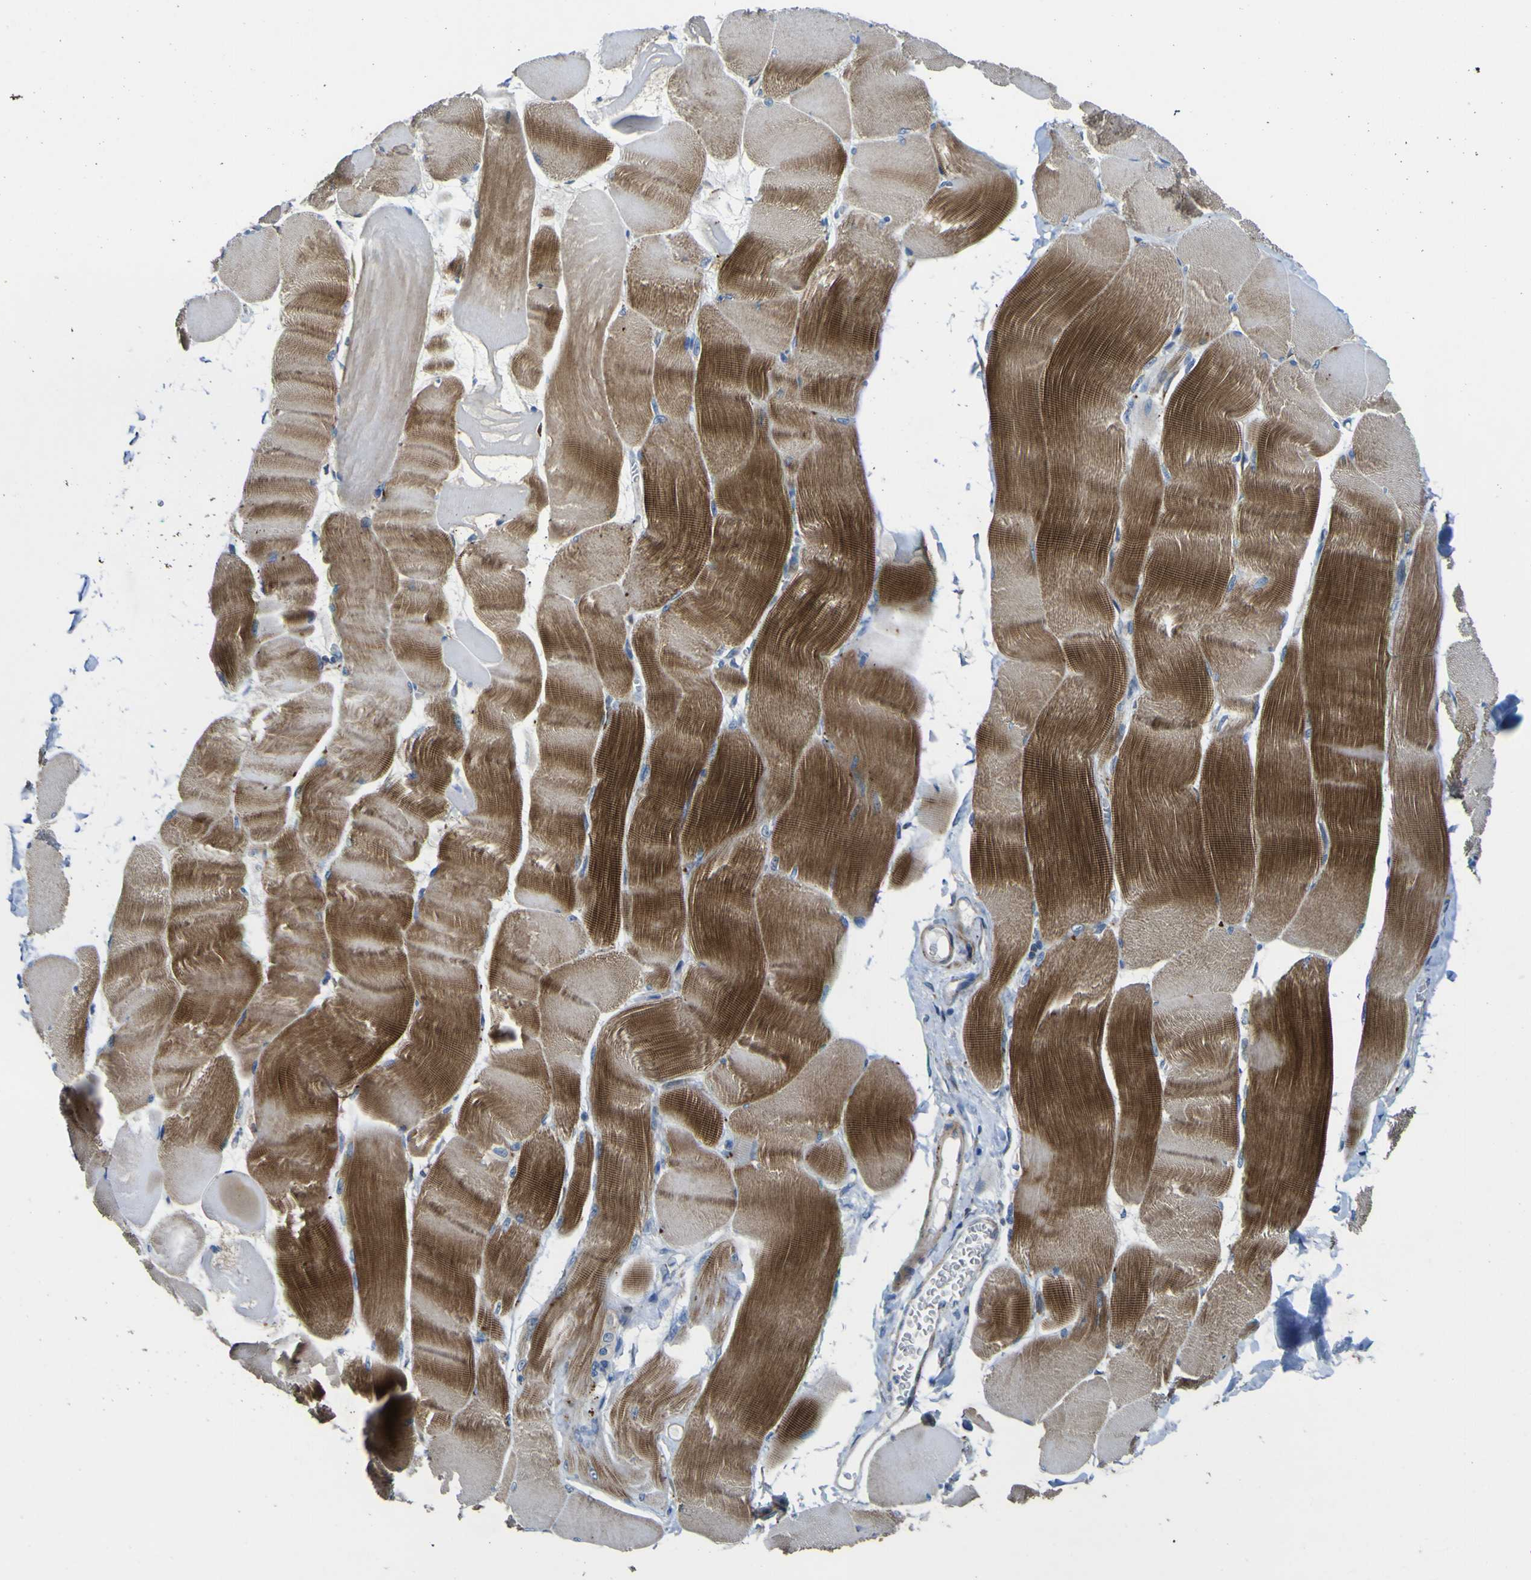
{"staining": {"intensity": "moderate", "quantity": ">75%", "location": "cytoplasmic/membranous"}, "tissue": "skeletal muscle", "cell_type": "Myocytes", "image_type": "normal", "snomed": [{"axis": "morphology", "description": "Normal tissue, NOS"}, {"axis": "morphology", "description": "Squamous cell carcinoma, NOS"}, {"axis": "topography", "description": "Skeletal muscle"}], "caption": "Protein analysis of benign skeletal muscle shows moderate cytoplasmic/membranous expression in about >75% of myocytes.", "gene": "ALDH18A1", "patient": {"sex": "male", "age": 51}}